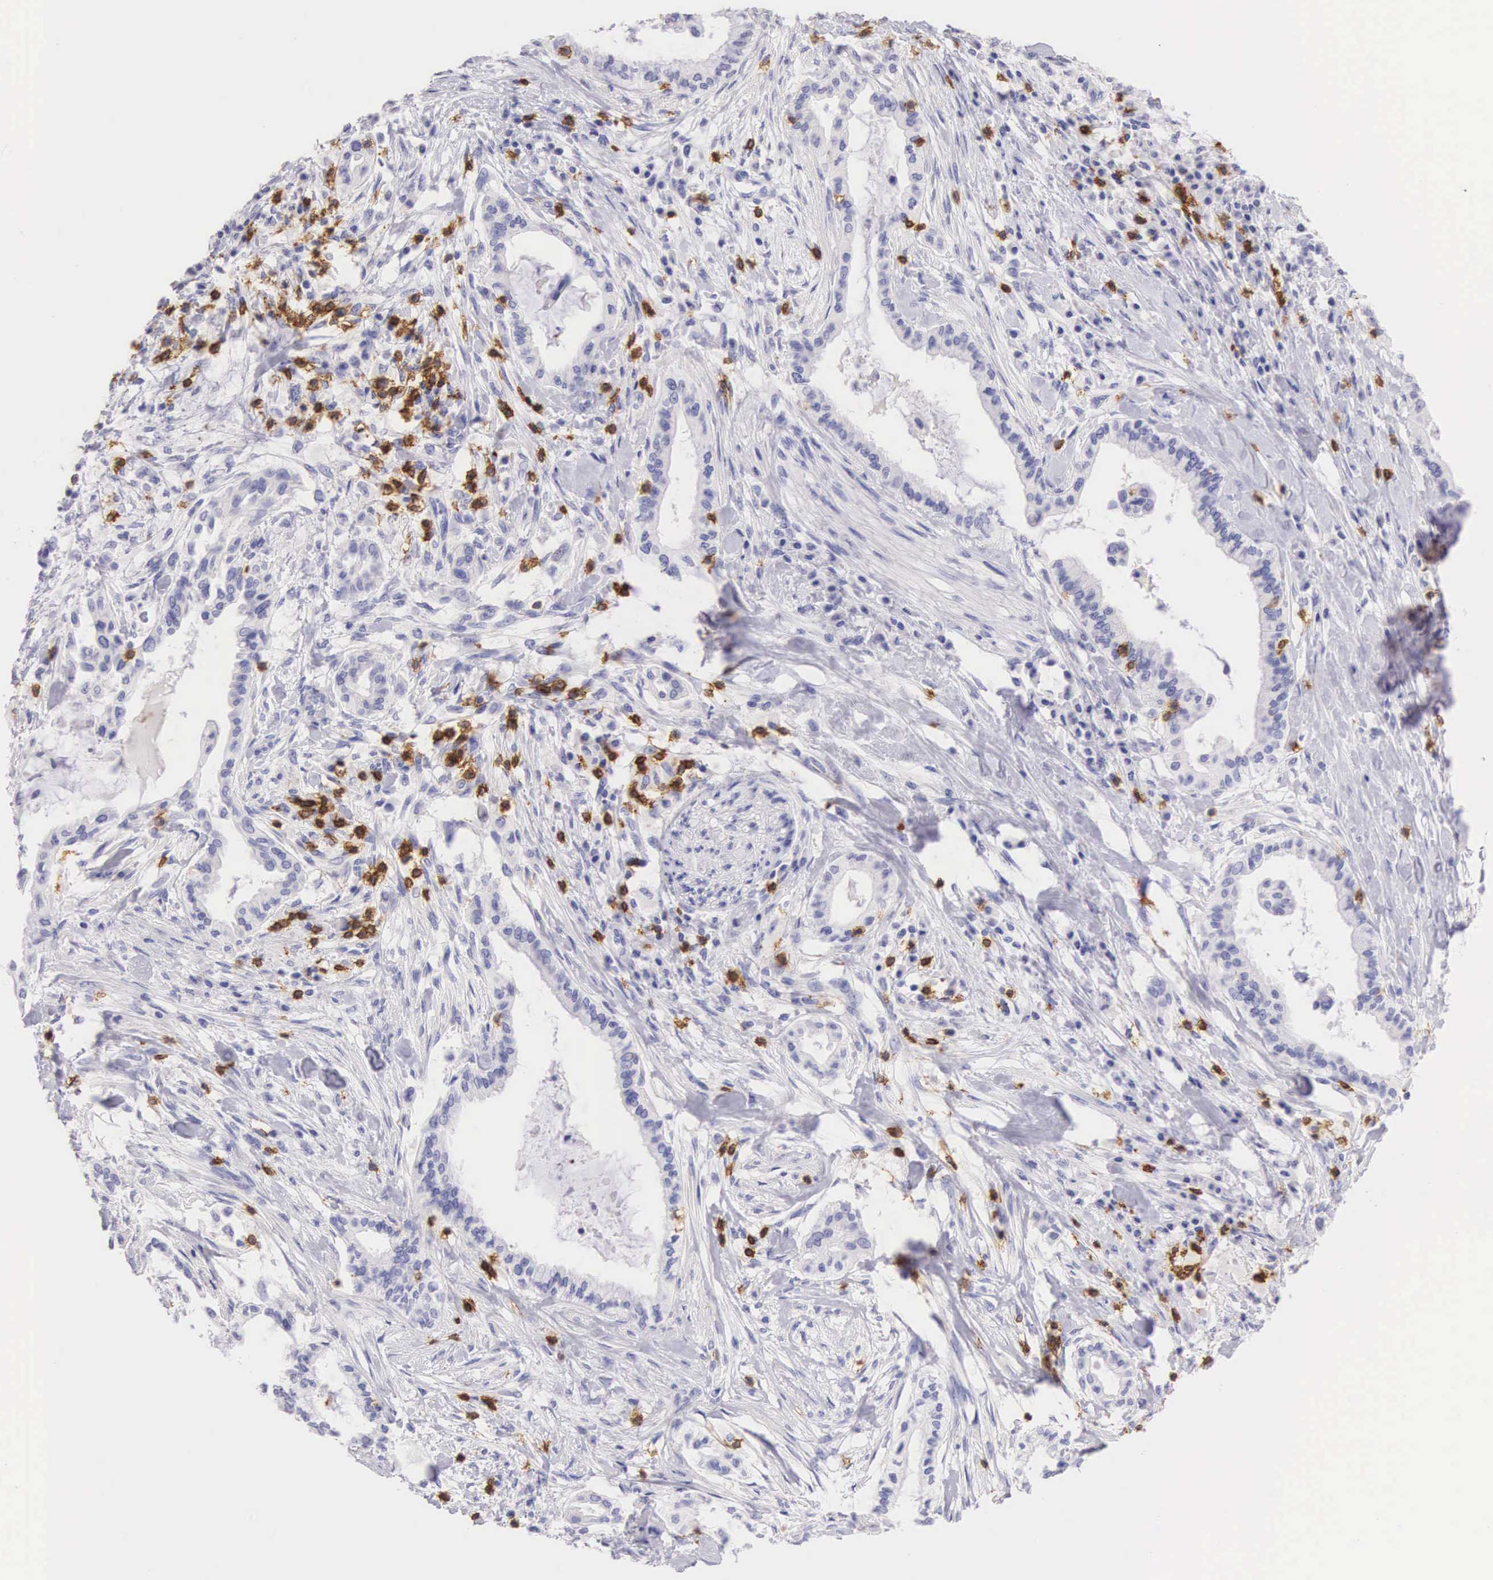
{"staining": {"intensity": "negative", "quantity": "none", "location": "none"}, "tissue": "pancreatic cancer", "cell_type": "Tumor cells", "image_type": "cancer", "snomed": [{"axis": "morphology", "description": "Adenocarcinoma, NOS"}, {"axis": "topography", "description": "Pancreas"}], "caption": "There is no significant positivity in tumor cells of pancreatic cancer.", "gene": "CD3E", "patient": {"sex": "female", "age": 64}}